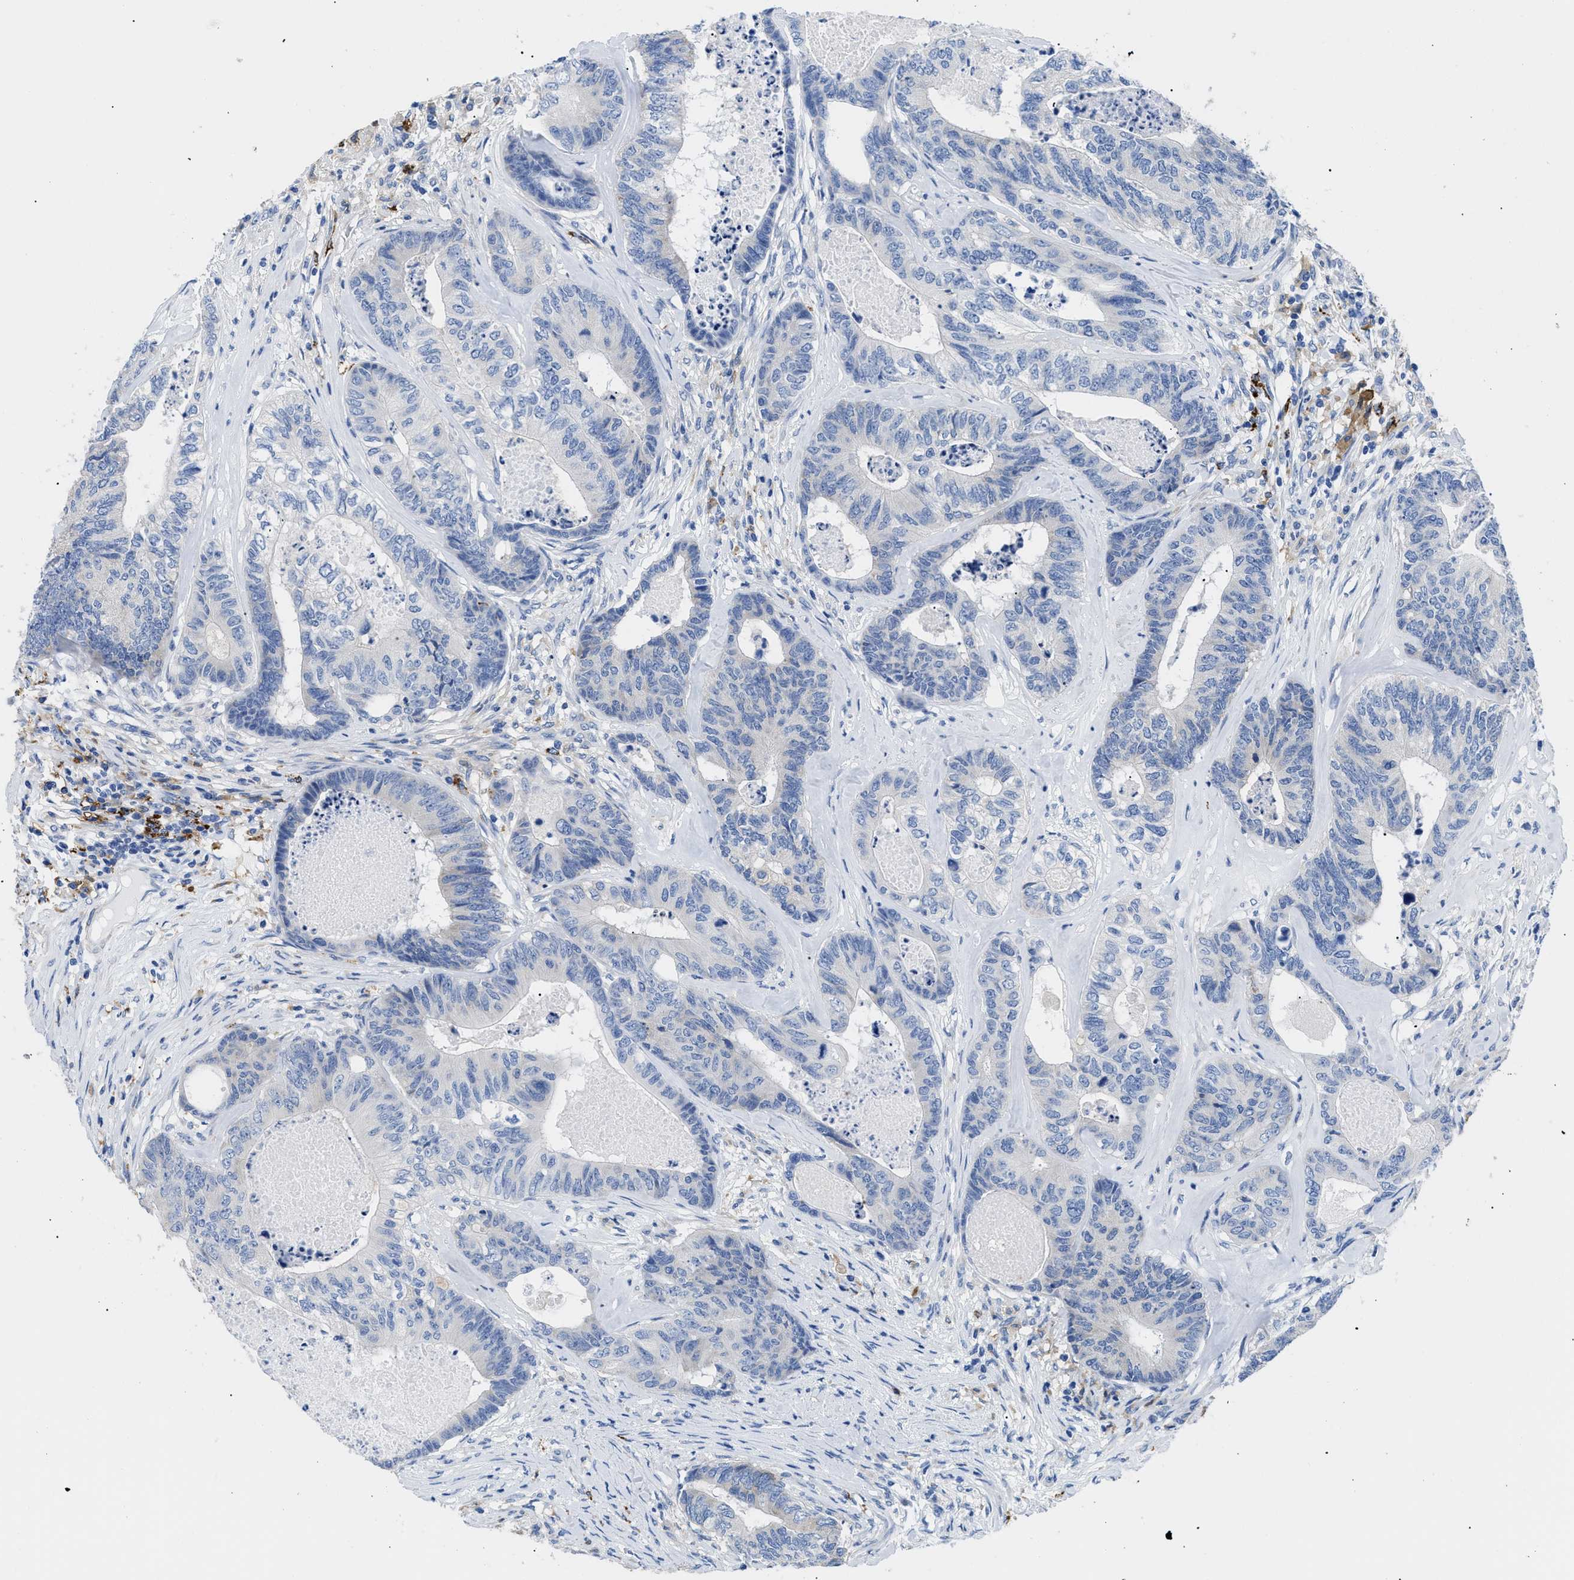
{"staining": {"intensity": "negative", "quantity": "none", "location": "none"}, "tissue": "colorectal cancer", "cell_type": "Tumor cells", "image_type": "cancer", "snomed": [{"axis": "morphology", "description": "Adenocarcinoma, NOS"}, {"axis": "topography", "description": "Colon"}], "caption": "IHC histopathology image of human colorectal cancer stained for a protein (brown), which reveals no positivity in tumor cells.", "gene": "HLA-DPA1", "patient": {"sex": "female", "age": 67}}